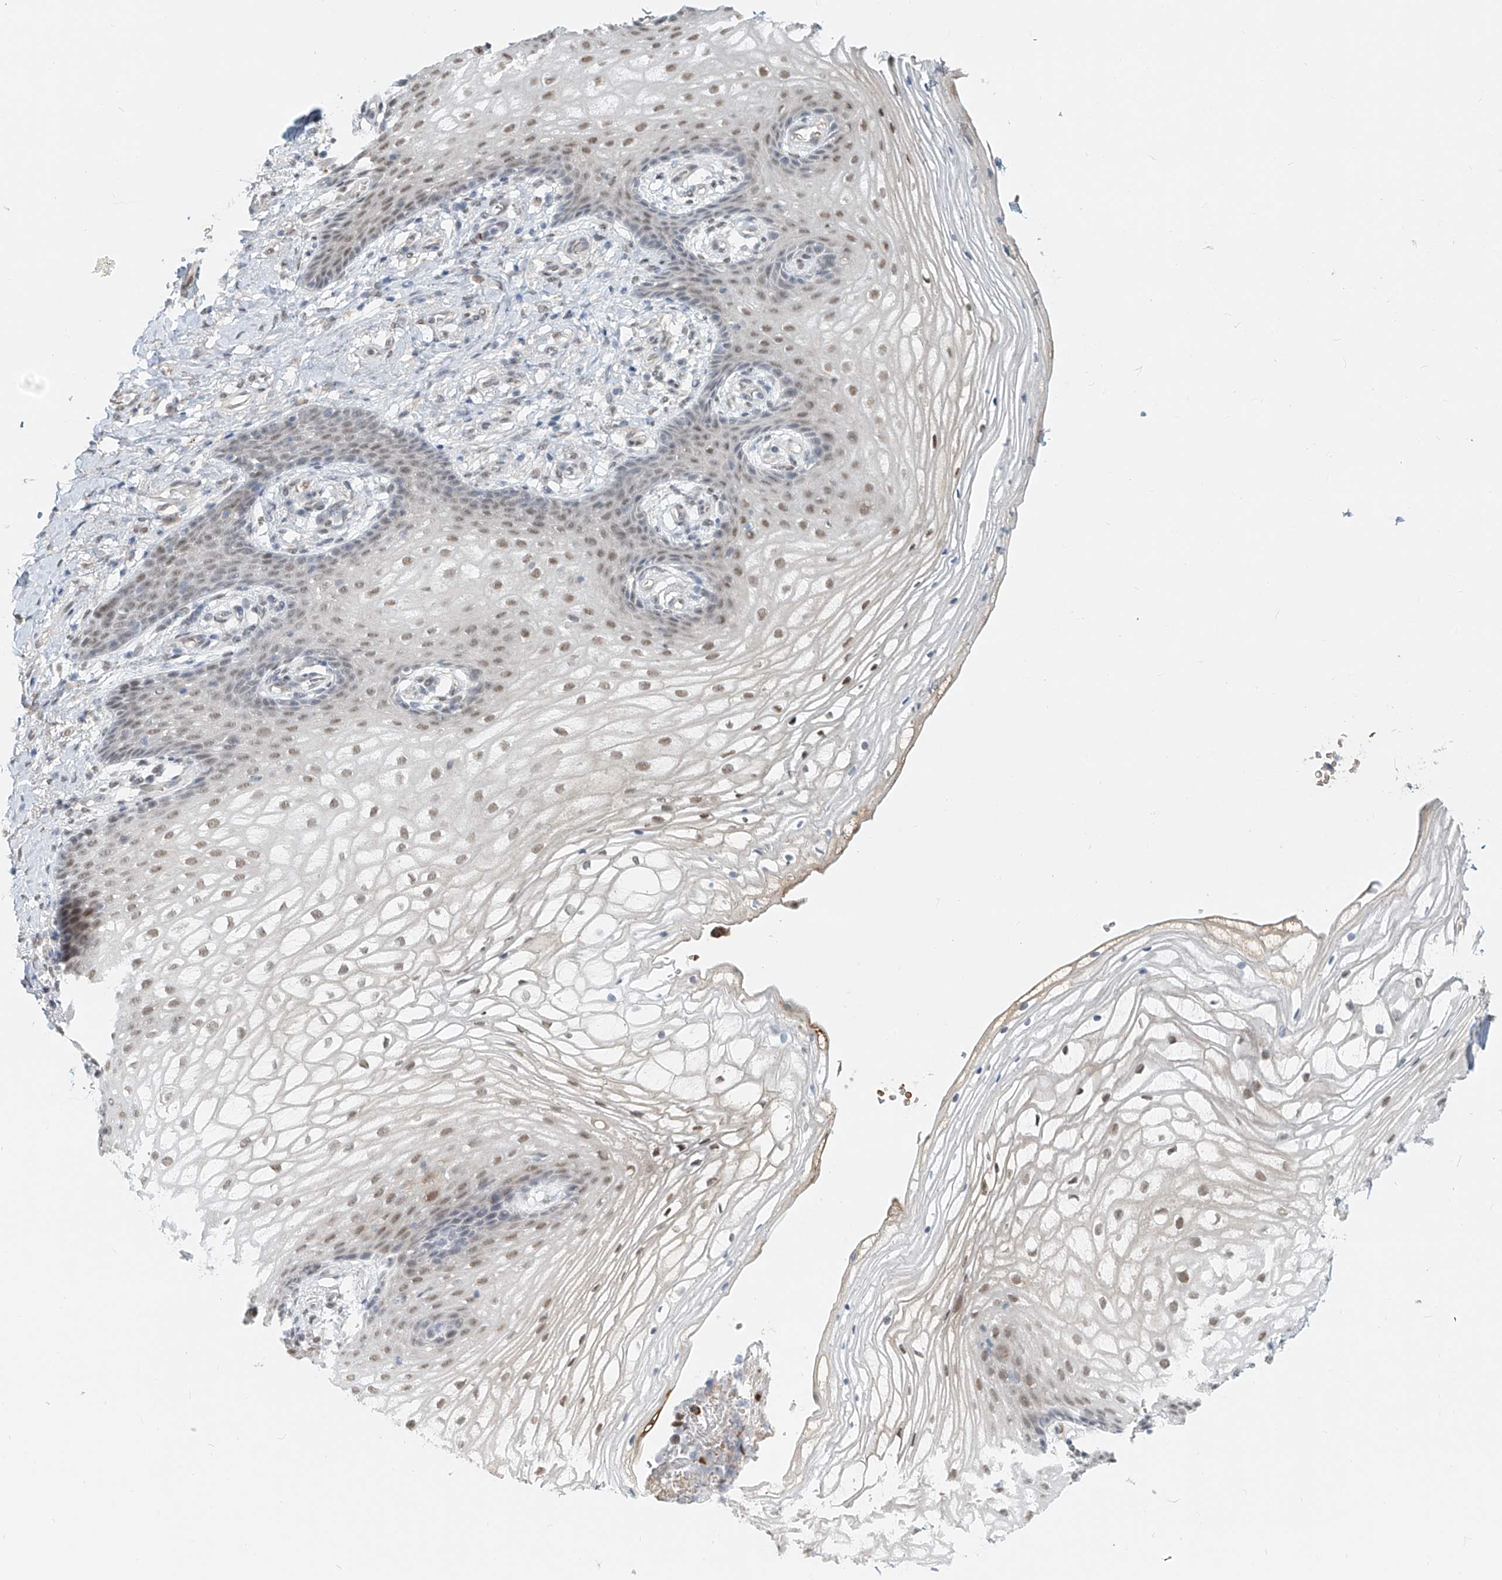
{"staining": {"intensity": "moderate", "quantity": "25%-75%", "location": "nuclear"}, "tissue": "vagina", "cell_type": "Squamous epithelial cells", "image_type": "normal", "snomed": [{"axis": "morphology", "description": "Normal tissue, NOS"}, {"axis": "topography", "description": "Vagina"}], "caption": "Immunohistochemical staining of benign vagina shows medium levels of moderate nuclear positivity in approximately 25%-75% of squamous epithelial cells.", "gene": "SASH1", "patient": {"sex": "female", "age": 60}}